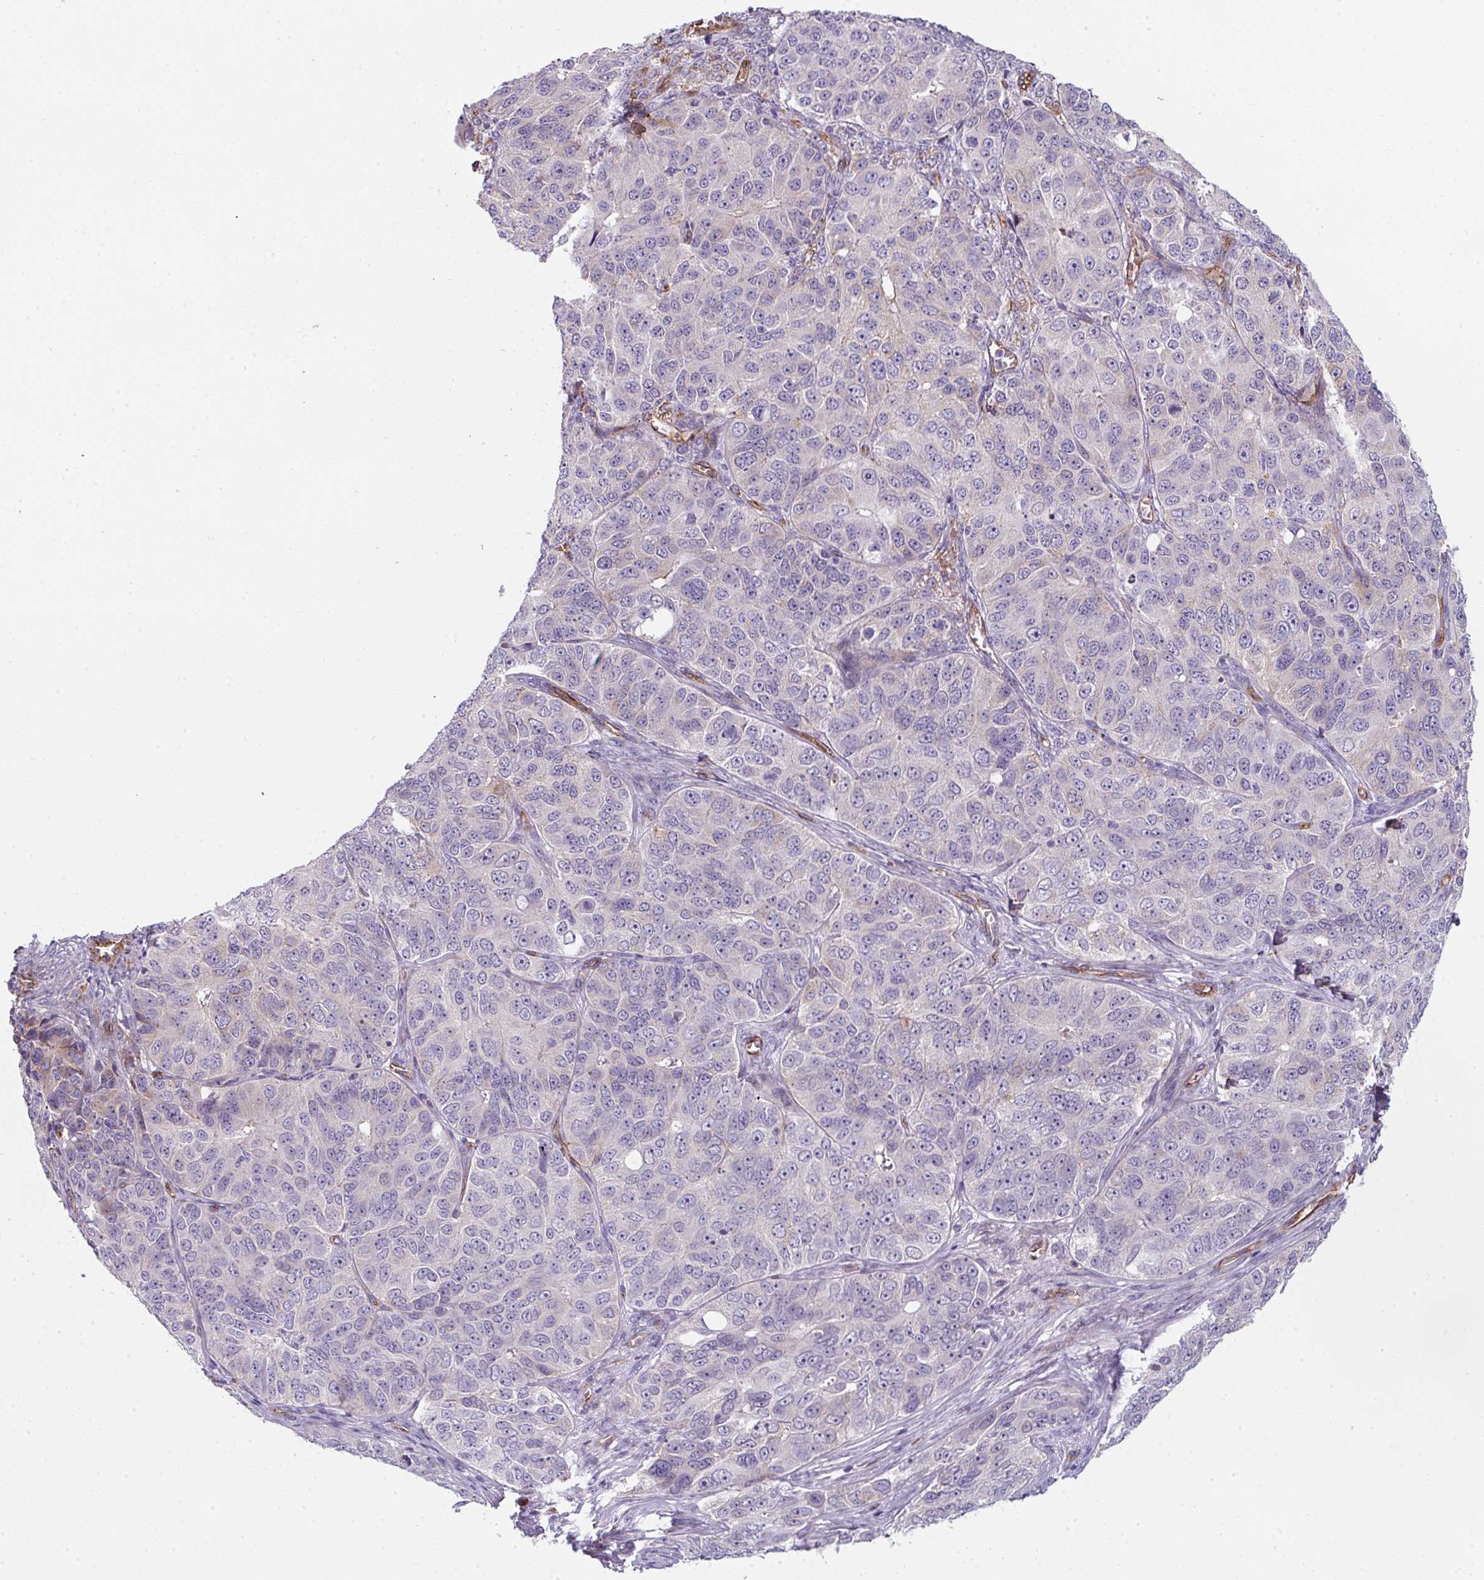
{"staining": {"intensity": "negative", "quantity": "none", "location": "none"}, "tissue": "ovarian cancer", "cell_type": "Tumor cells", "image_type": "cancer", "snomed": [{"axis": "morphology", "description": "Carcinoma, endometroid"}, {"axis": "topography", "description": "Ovary"}], "caption": "The photomicrograph shows no significant positivity in tumor cells of ovarian cancer (endometroid carcinoma).", "gene": "ANKUB1", "patient": {"sex": "female", "age": 51}}